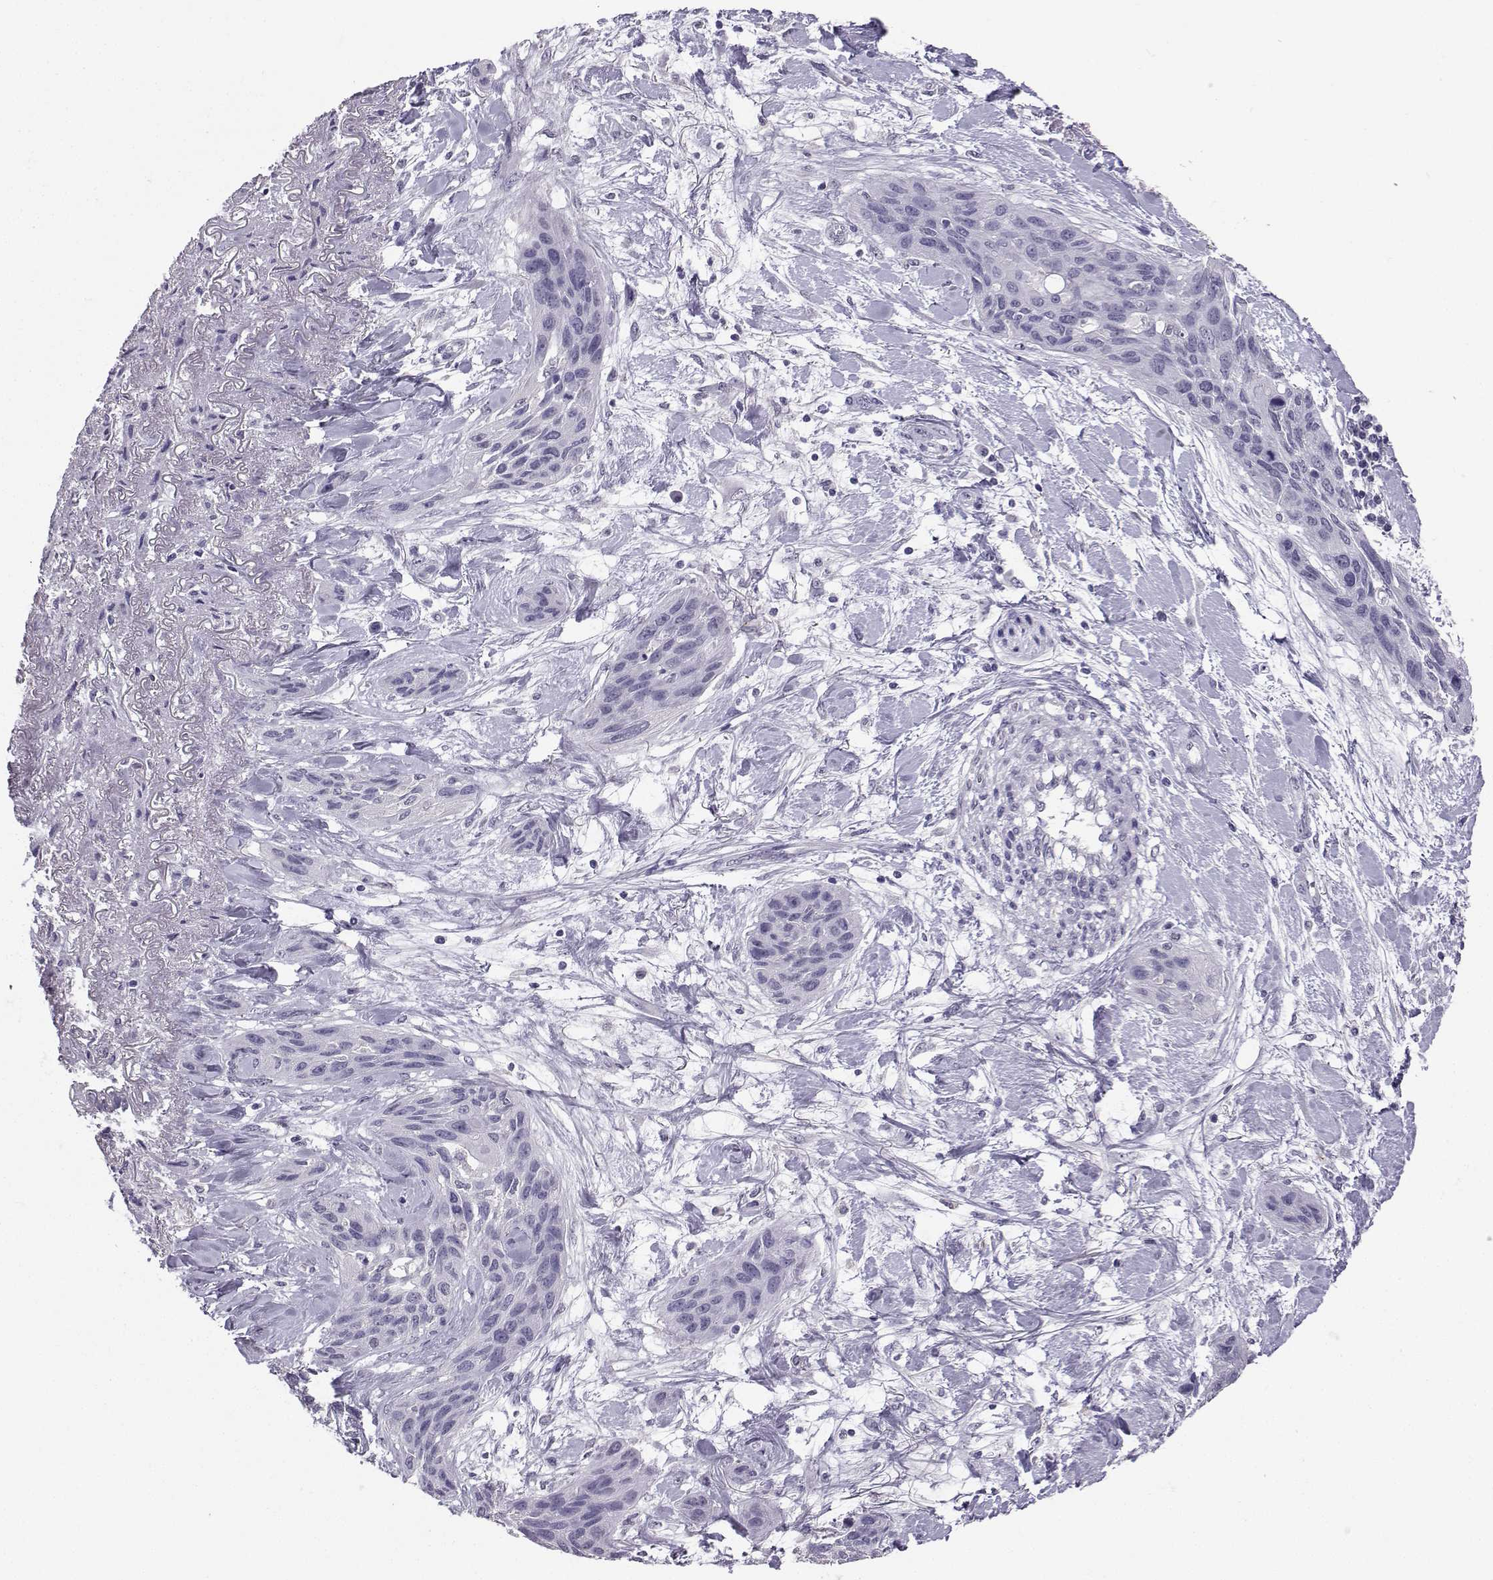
{"staining": {"intensity": "negative", "quantity": "none", "location": "none"}, "tissue": "lung cancer", "cell_type": "Tumor cells", "image_type": "cancer", "snomed": [{"axis": "morphology", "description": "Squamous cell carcinoma, NOS"}, {"axis": "topography", "description": "Lung"}], "caption": "Tumor cells show no significant protein staining in lung squamous cell carcinoma.", "gene": "TBR1", "patient": {"sex": "female", "age": 70}}